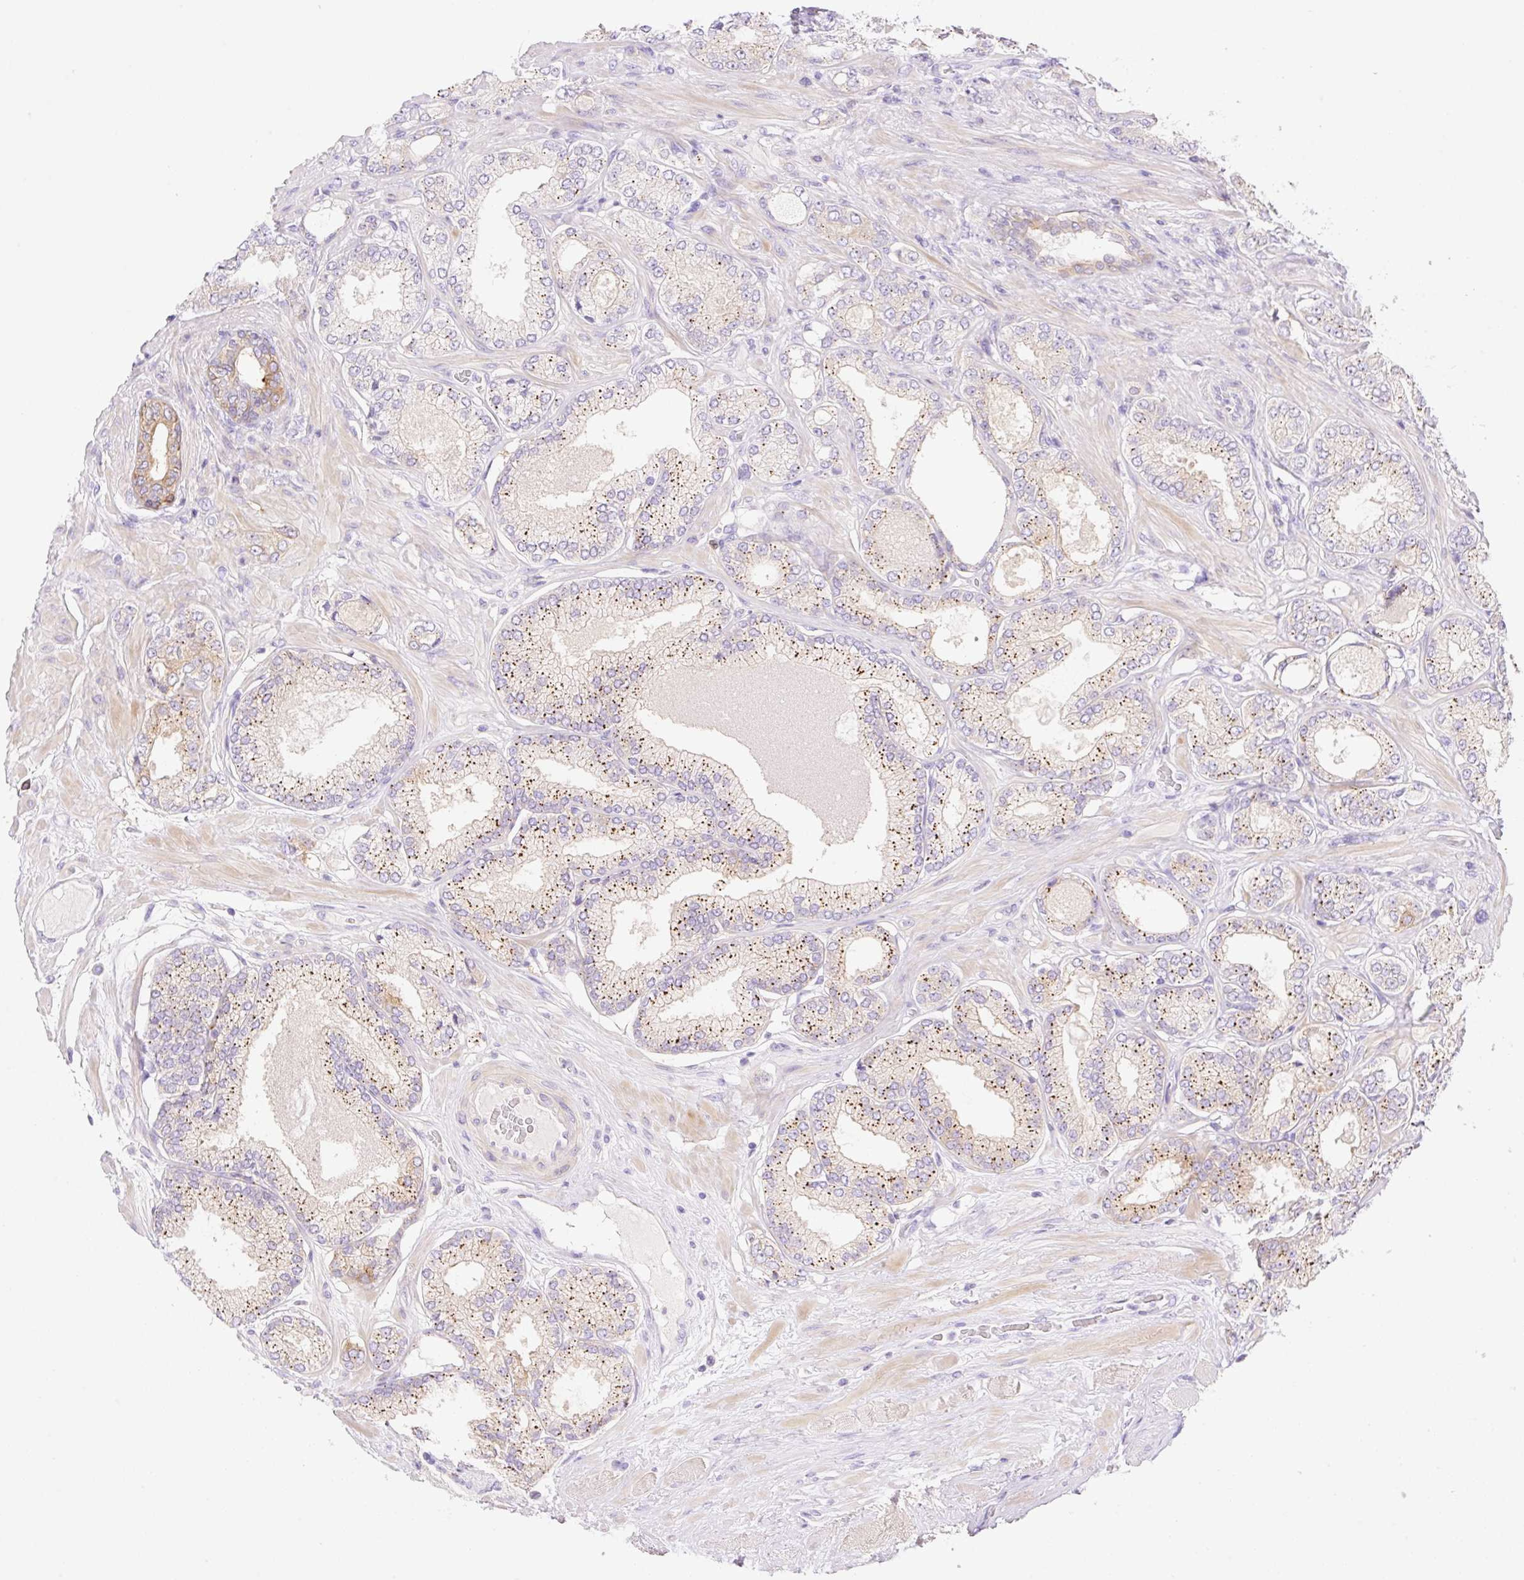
{"staining": {"intensity": "moderate", "quantity": "25%-75%", "location": "cytoplasmic/membranous"}, "tissue": "prostate cancer", "cell_type": "Tumor cells", "image_type": "cancer", "snomed": [{"axis": "morphology", "description": "Adenocarcinoma, High grade"}, {"axis": "topography", "description": "Prostate"}], "caption": "High-grade adenocarcinoma (prostate) stained with a protein marker reveals moderate staining in tumor cells.", "gene": "DENND5A", "patient": {"sex": "male", "age": 68}}